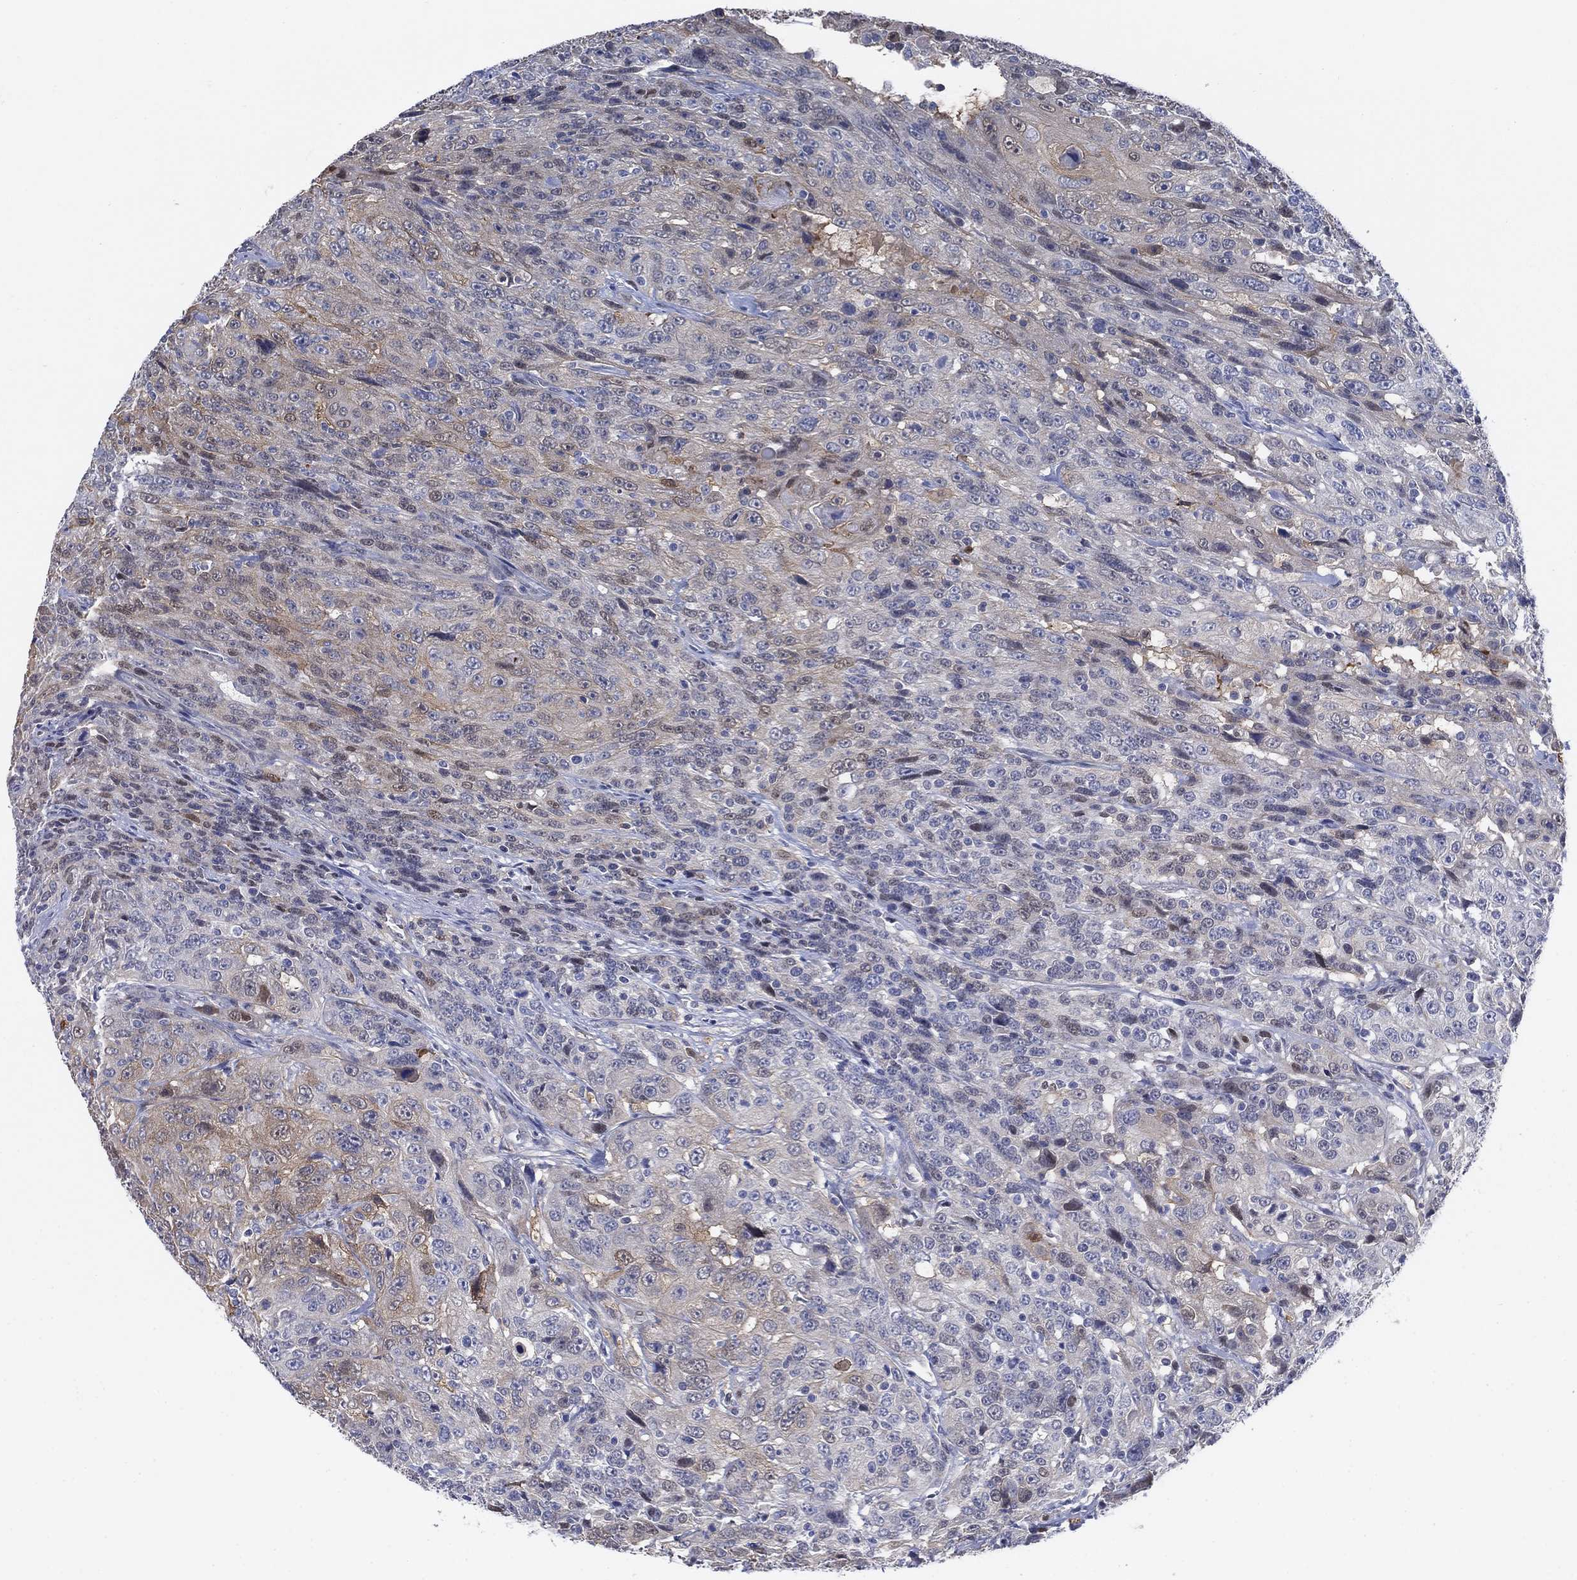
{"staining": {"intensity": "moderate", "quantity": "<25%", "location": "cytoplasmic/membranous"}, "tissue": "urothelial cancer", "cell_type": "Tumor cells", "image_type": "cancer", "snomed": [{"axis": "morphology", "description": "Urothelial carcinoma, NOS"}, {"axis": "morphology", "description": "Urothelial carcinoma, High grade"}, {"axis": "topography", "description": "Urinary bladder"}], "caption": "Immunohistochemistry of human urothelial carcinoma (high-grade) exhibits low levels of moderate cytoplasmic/membranous staining in about <25% of tumor cells. The staining is performed using DAB (3,3'-diaminobenzidine) brown chromogen to label protein expression. The nuclei are counter-stained blue using hematoxylin.", "gene": "MYO3A", "patient": {"sex": "female", "age": 73}}